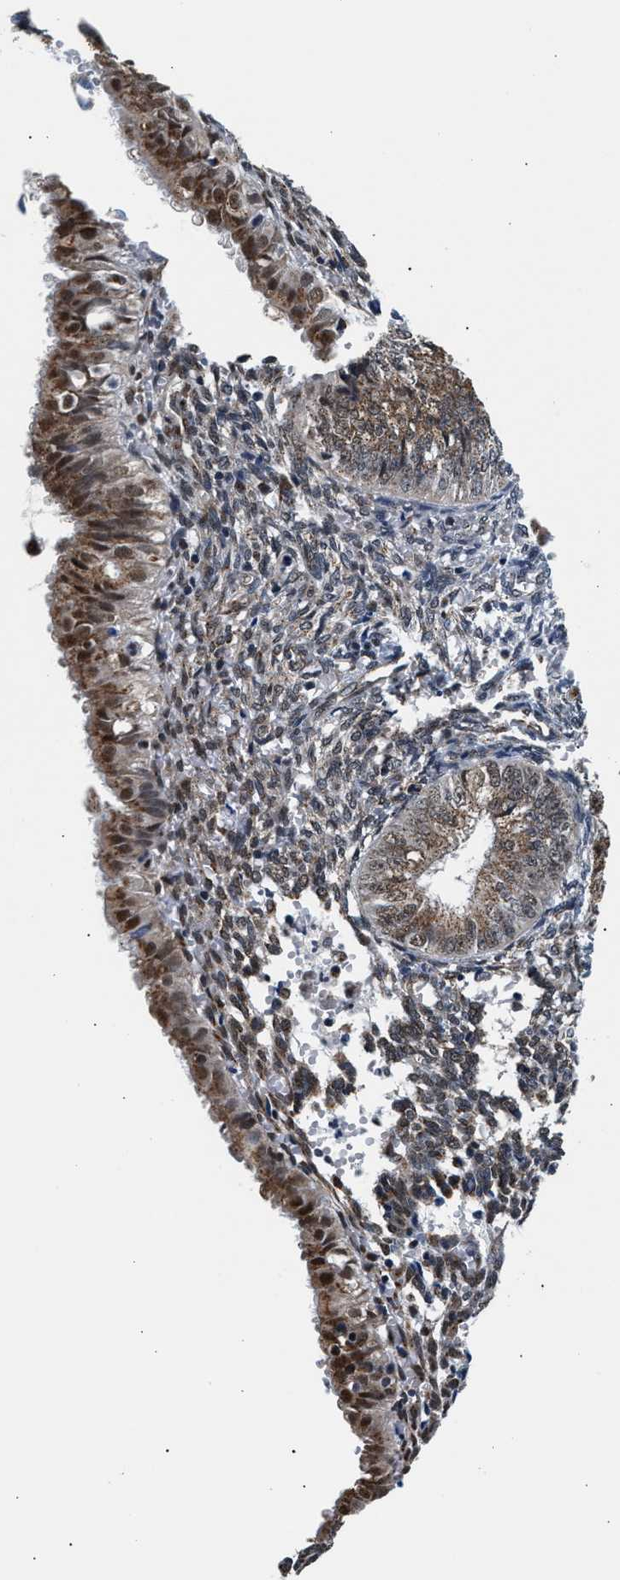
{"staining": {"intensity": "weak", "quantity": ">75%", "location": "cytoplasmic/membranous"}, "tissue": "endometrial cancer", "cell_type": "Tumor cells", "image_type": "cancer", "snomed": [{"axis": "morphology", "description": "Normal tissue, NOS"}, {"axis": "morphology", "description": "Adenocarcinoma, NOS"}, {"axis": "topography", "description": "Endometrium"}], "caption": "Immunohistochemistry (IHC) staining of endometrial adenocarcinoma, which shows low levels of weak cytoplasmic/membranous expression in approximately >75% of tumor cells indicating weak cytoplasmic/membranous protein expression. The staining was performed using DAB (brown) for protein detection and nuclei were counterstained in hematoxylin (blue).", "gene": "KCNMB2", "patient": {"sex": "female", "age": 53}}